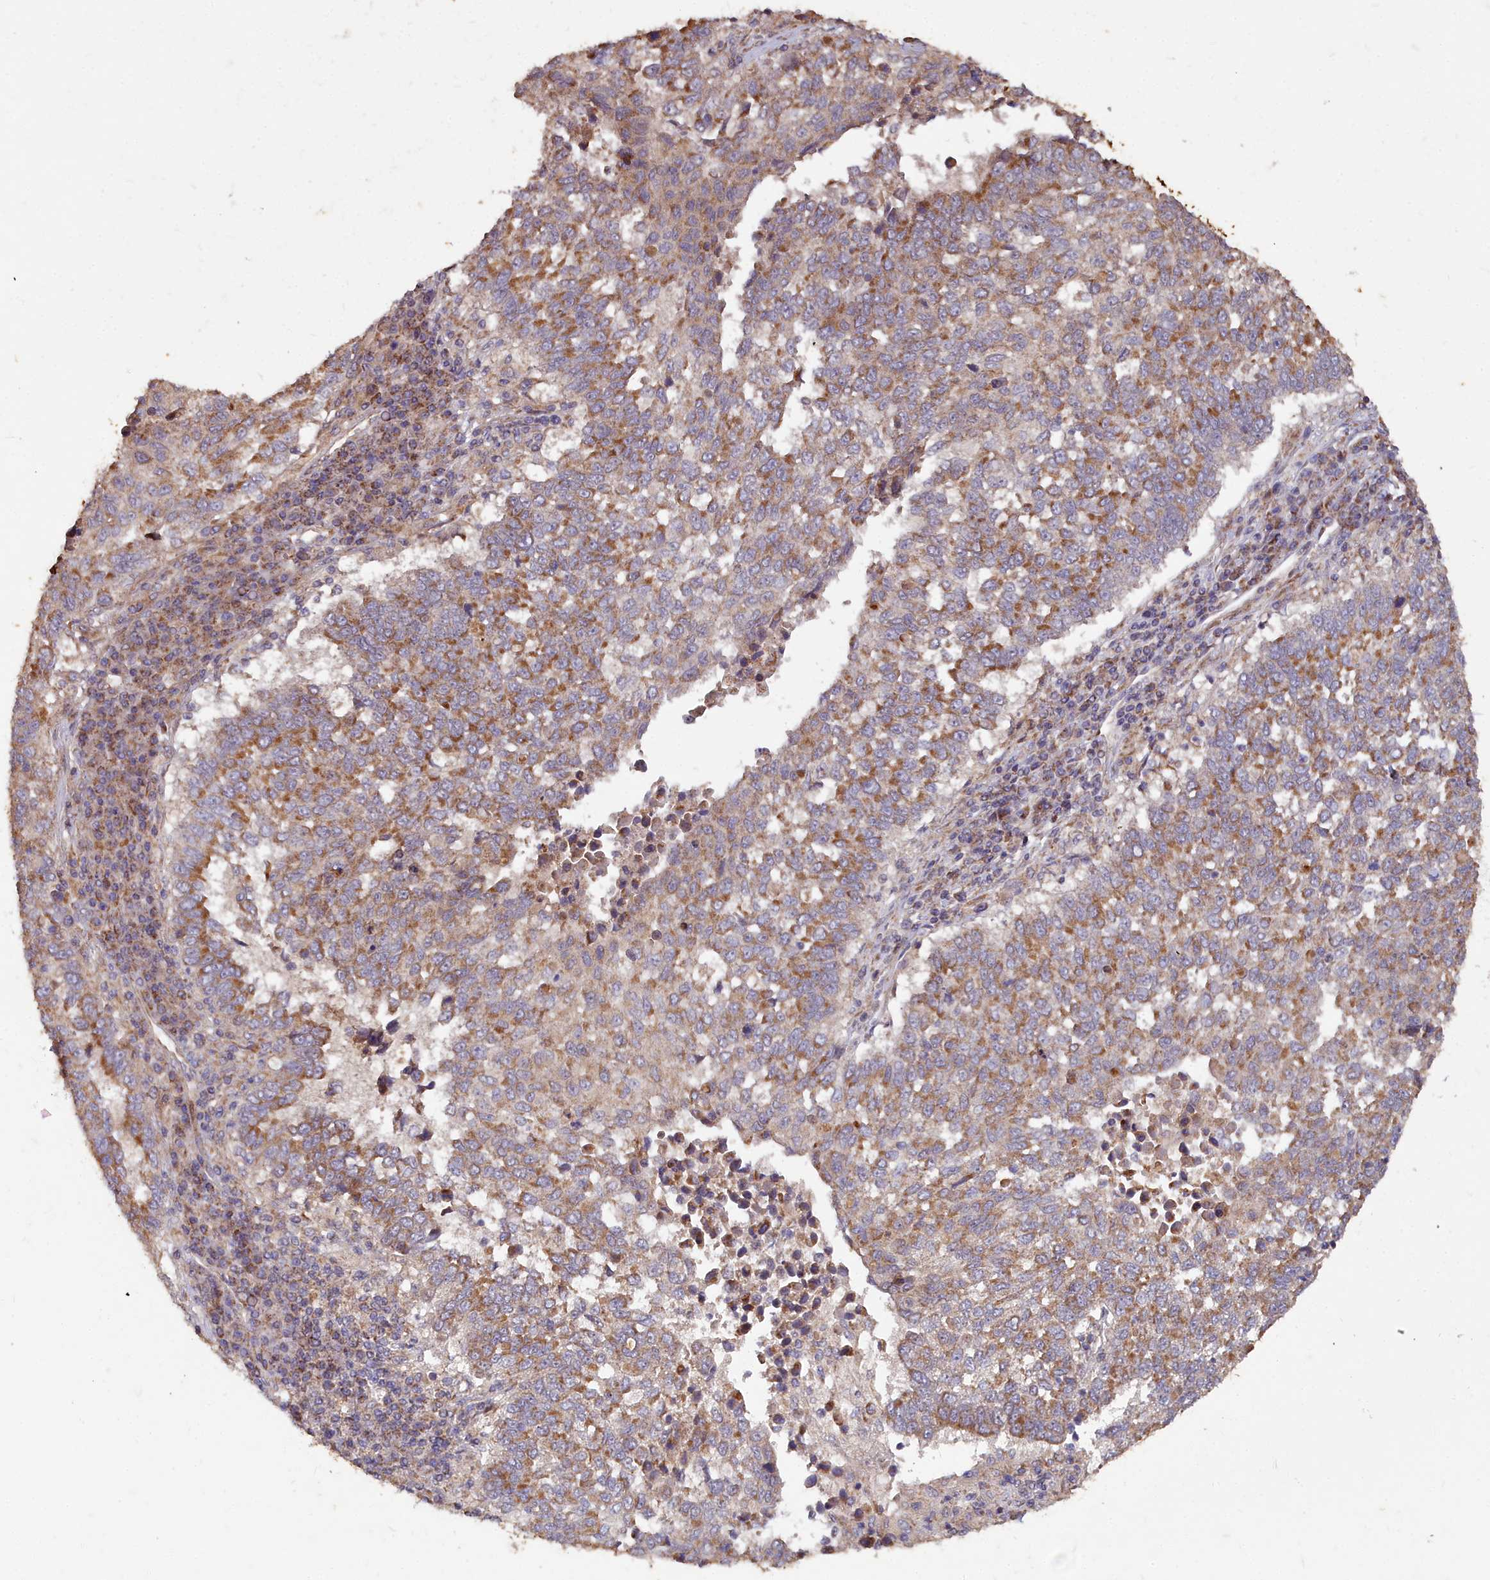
{"staining": {"intensity": "moderate", "quantity": ">75%", "location": "cytoplasmic/membranous"}, "tissue": "lung cancer", "cell_type": "Tumor cells", "image_type": "cancer", "snomed": [{"axis": "morphology", "description": "Squamous cell carcinoma, NOS"}, {"axis": "topography", "description": "Lung"}], "caption": "A histopathology image of human lung cancer stained for a protein exhibits moderate cytoplasmic/membranous brown staining in tumor cells.", "gene": "COX11", "patient": {"sex": "male", "age": 73}}